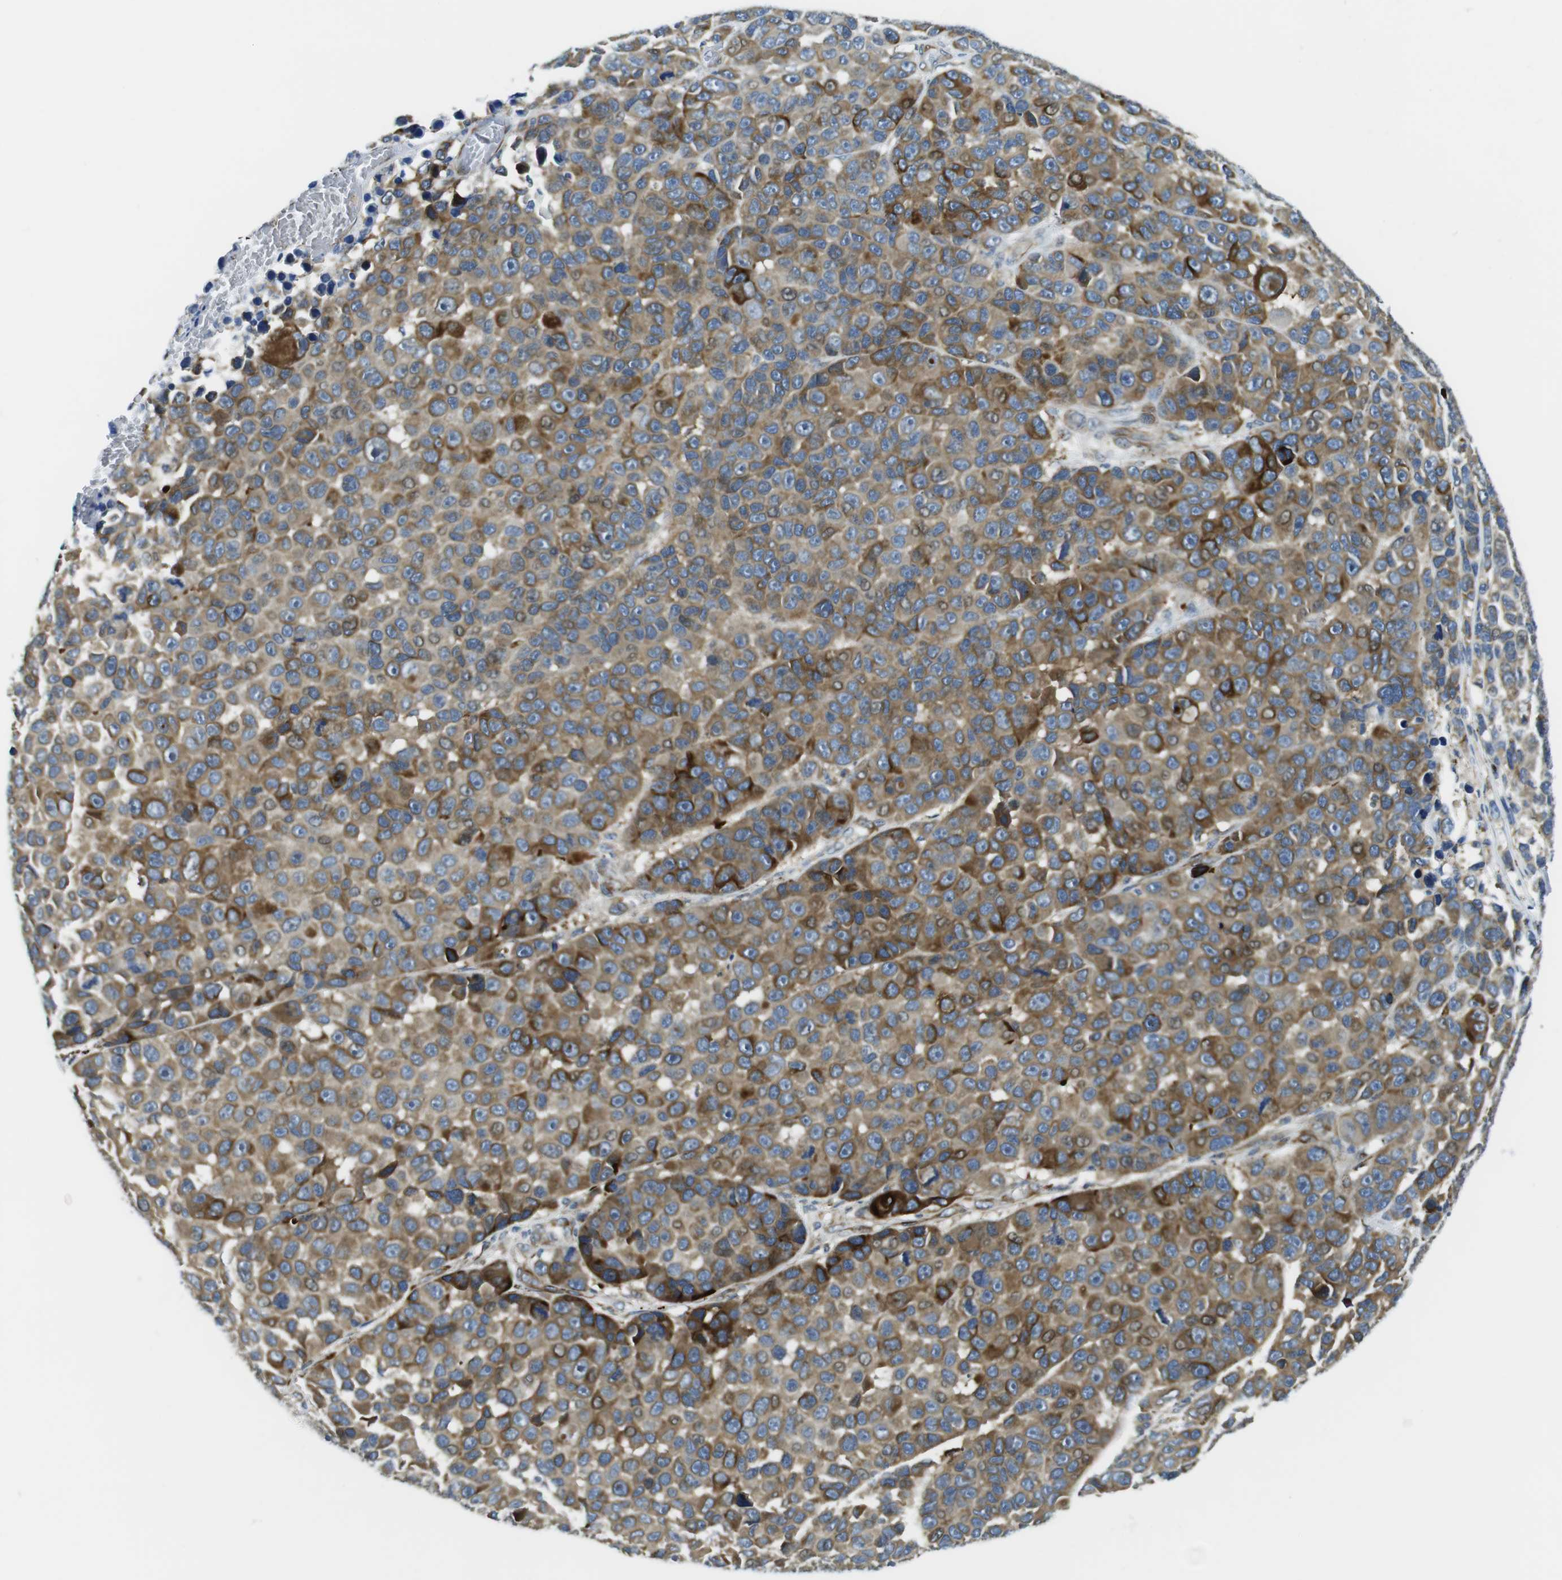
{"staining": {"intensity": "moderate", "quantity": ">75%", "location": "cytoplasmic/membranous"}, "tissue": "melanoma", "cell_type": "Tumor cells", "image_type": "cancer", "snomed": [{"axis": "morphology", "description": "Malignant melanoma, NOS"}, {"axis": "topography", "description": "Skin"}], "caption": "Immunohistochemical staining of malignant melanoma displays medium levels of moderate cytoplasmic/membranous protein expression in about >75% of tumor cells. Using DAB (3,3'-diaminobenzidine) (brown) and hematoxylin (blue) stains, captured at high magnification using brightfield microscopy.", "gene": "KCNE3", "patient": {"sex": "male", "age": 53}}